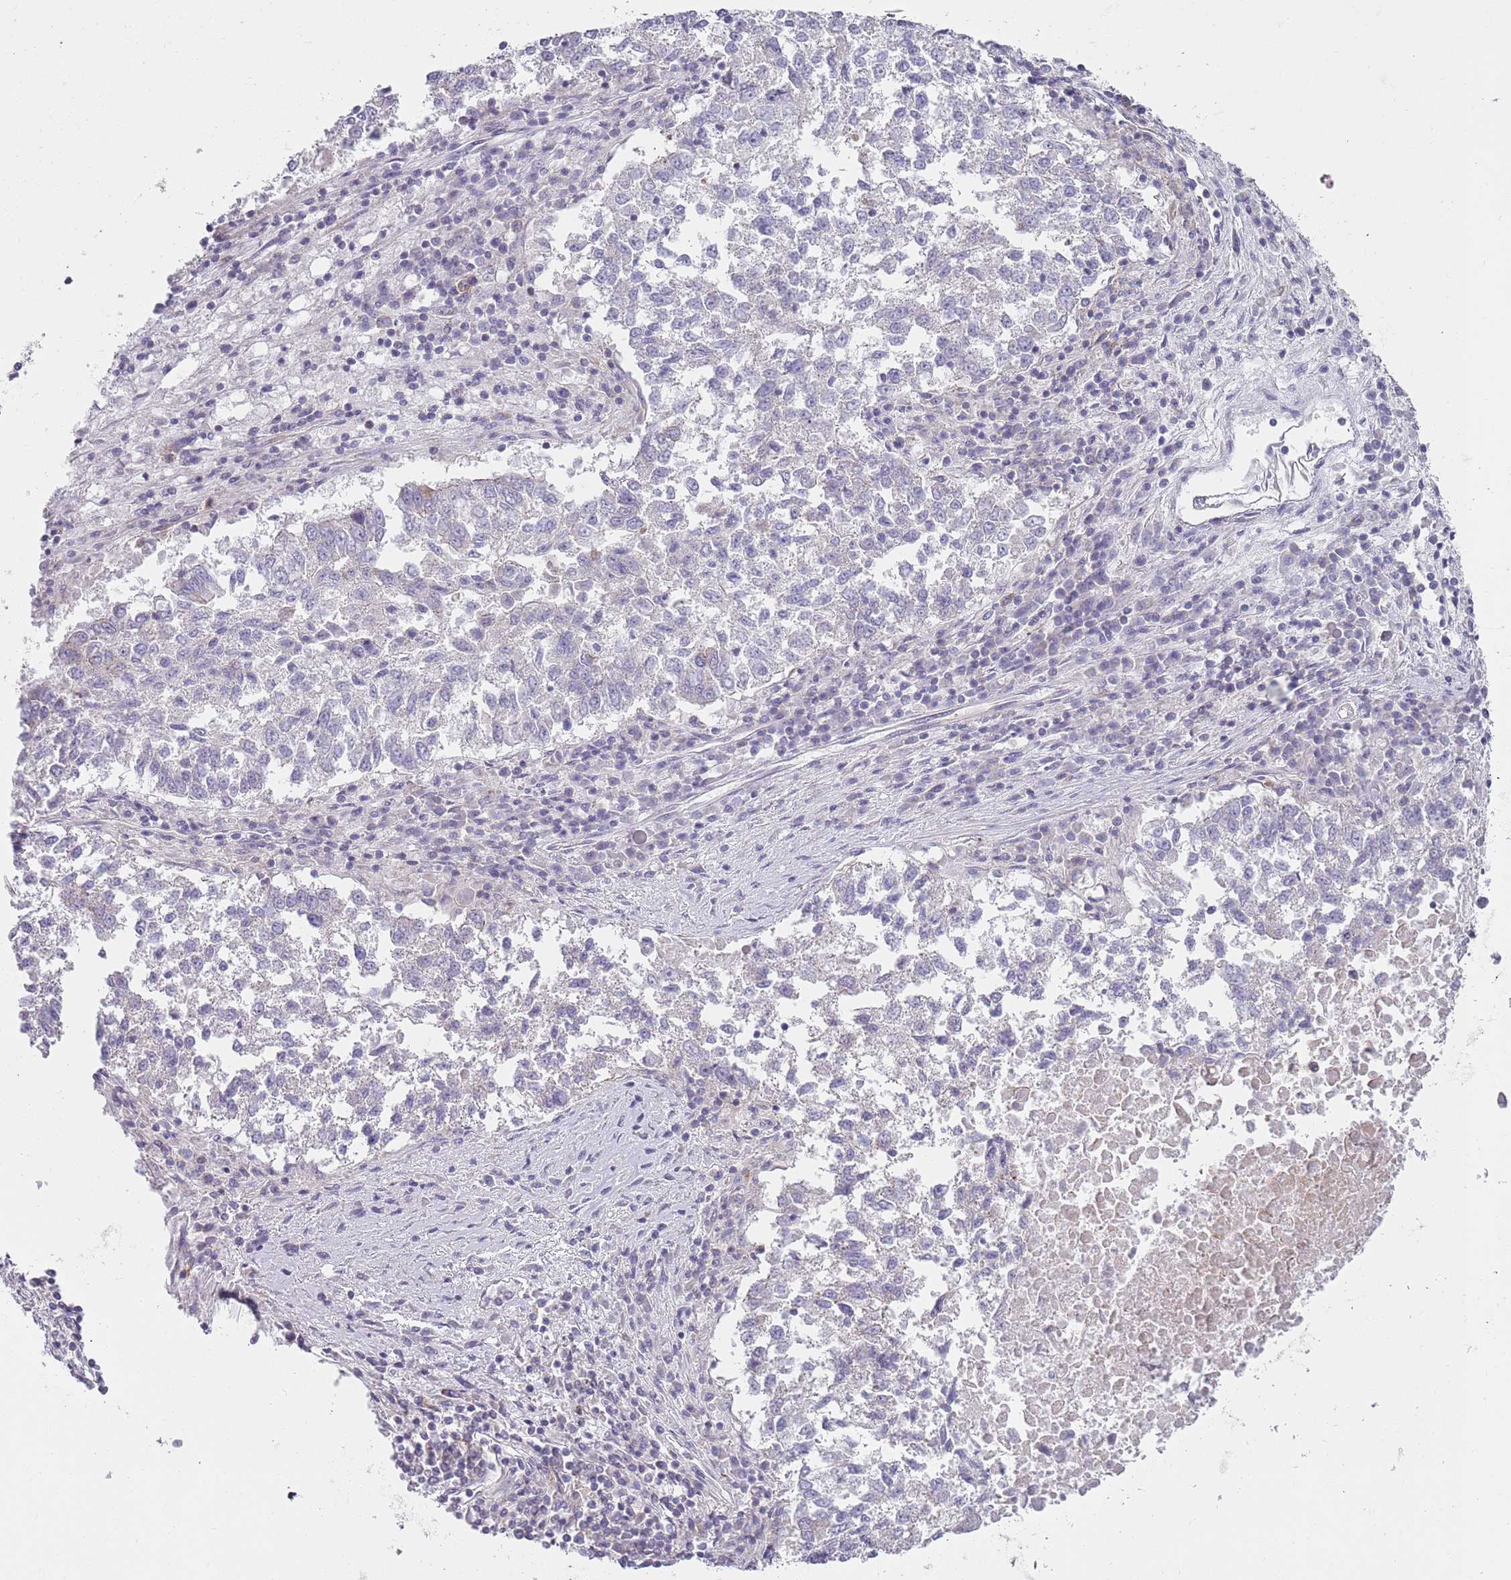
{"staining": {"intensity": "negative", "quantity": "none", "location": "none"}, "tissue": "lung cancer", "cell_type": "Tumor cells", "image_type": "cancer", "snomed": [{"axis": "morphology", "description": "Squamous cell carcinoma, NOS"}, {"axis": "topography", "description": "Lung"}], "caption": "Photomicrograph shows no protein staining in tumor cells of lung squamous cell carcinoma tissue. (Stains: DAB (3,3'-diaminobenzidine) immunohistochemistry (IHC) with hematoxylin counter stain, Microscopy: brightfield microscopy at high magnification).", "gene": "SLC26A6", "patient": {"sex": "male", "age": 73}}